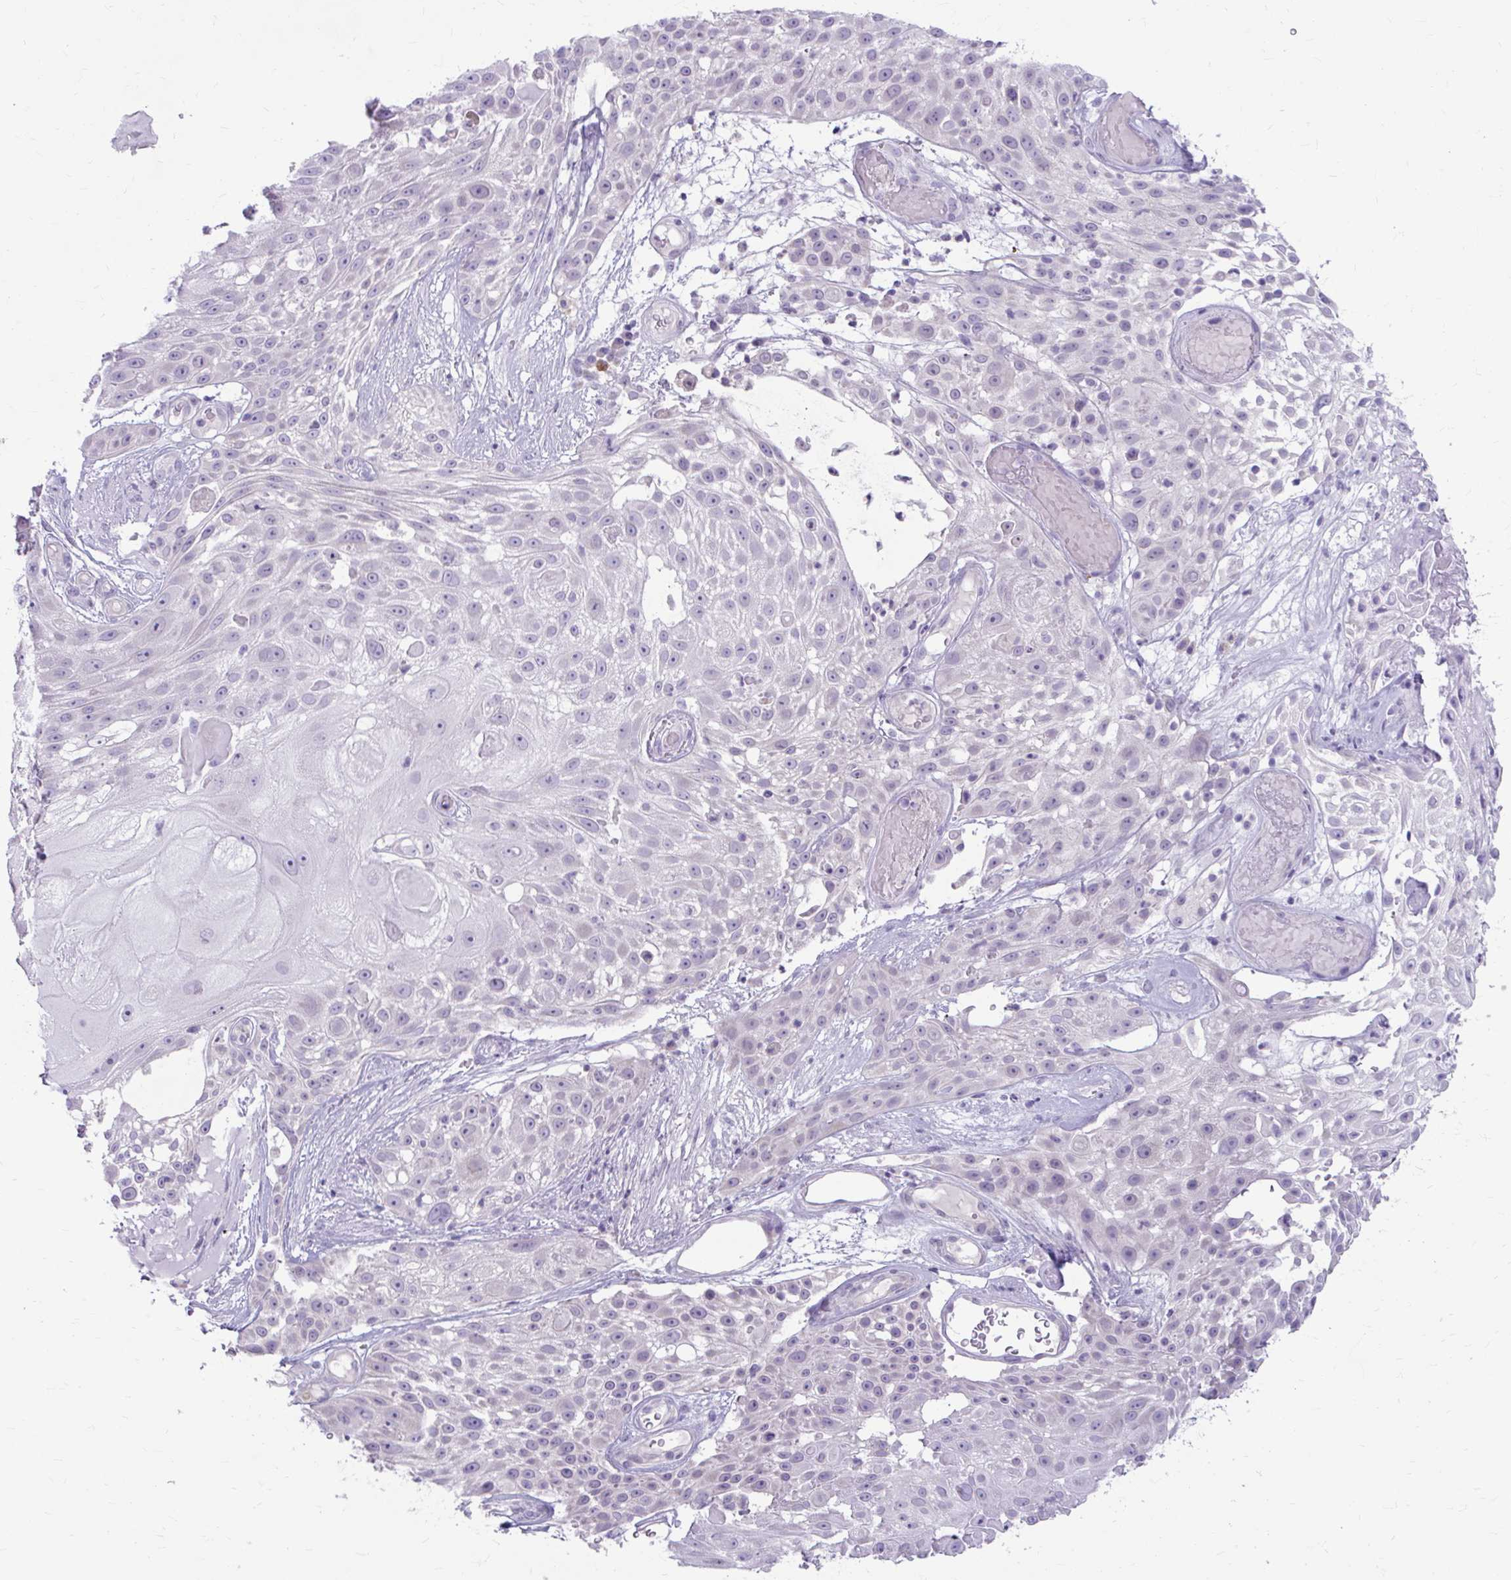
{"staining": {"intensity": "negative", "quantity": "none", "location": "none"}, "tissue": "skin cancer", "cell_type": "Tumor cells", "image_type": "cancer", "snomed": [{"axis": "morphology", "description": "Squamous cell carcinoma, NOS"}, {"axis": "topography", "description": "Skin"}], "caption": "The micrograph demonstrates no significant staining in tumor cells of skin squamous cell carcinoma.", "gene": "CHIA", "patient": {"sex": "female", "age": 86}}